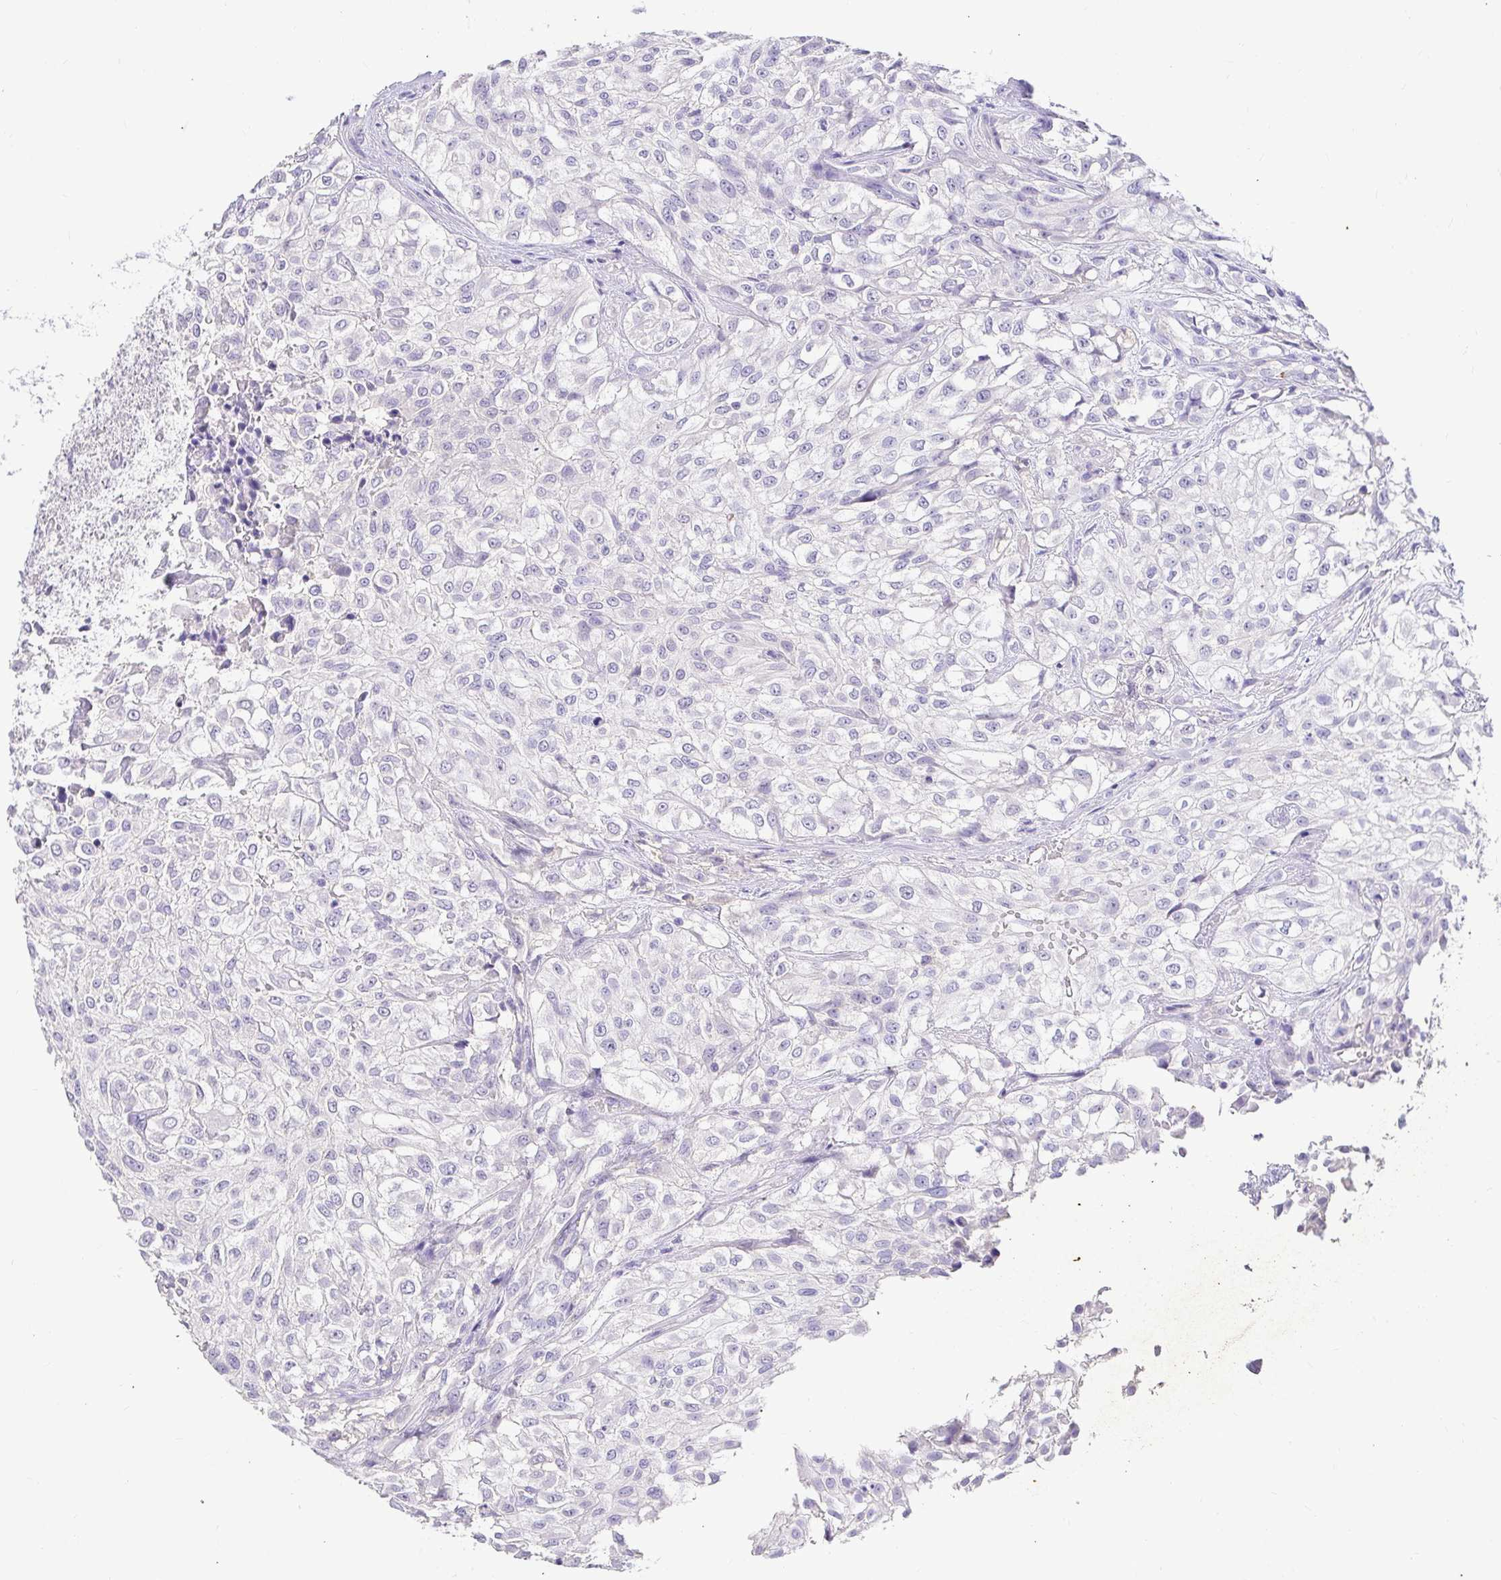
{"staining": {"intensity": "negative", "quantity": "none", "location": "none"}, "tissue": "urothelial cancer", "cell_type": "Tumor cells", "image_type": "cancer", "snomed": [{"axis": "morphology", "description": "Urothelial carcinoma, High grade"}, {"axis": "topography", "description": "Urinary bladder"}], "caption": "An immunohistochemistry (IHC) photomicrograph of urothelial carcinoma (high-grade) is shown. There is no staining in tumor cells of urothelial carcinoma (high-grade).", "gene": "CDO1", "patient": {"sex": "male", "age": 56}}